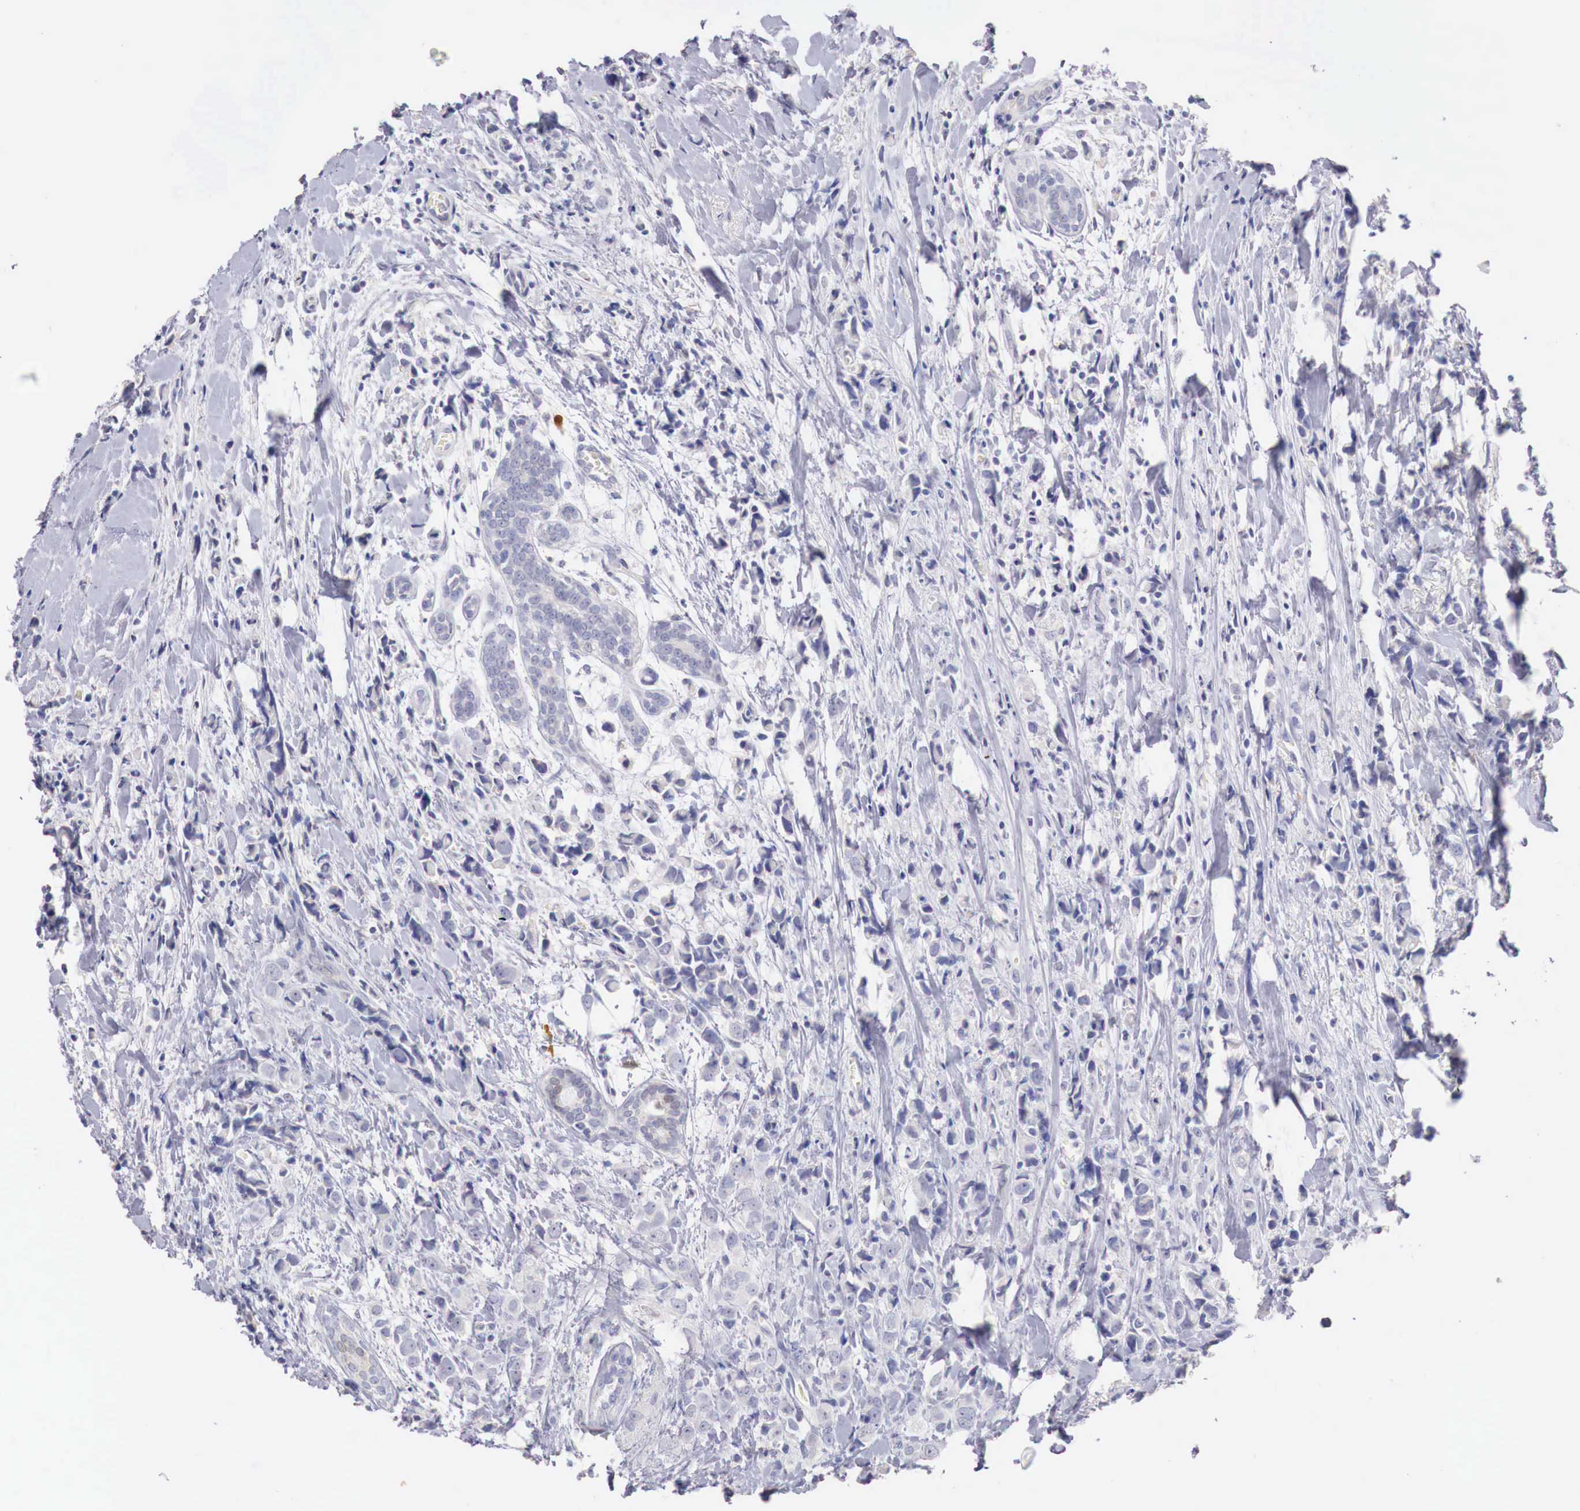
{"staining": {"intensity": "negative", "quantity": "none", "location": "none"}, "tissue": "breast cancer", "cell_type": "Tumor cells", "image_type": "cancer", "snomed": [{"axis": "morphology", "description": "Lobular carcinoma"}, {"axis": "topography", "description": "Breast"}], "caption": "Immunohistochemistry image of neoplastic tissue: breast cancer (lobular carcinoma) stained with DAB shows no significant protein staining in tumor cells.", "gene": "ITIH6", "patient": {"sex": "female", "age": 57}}